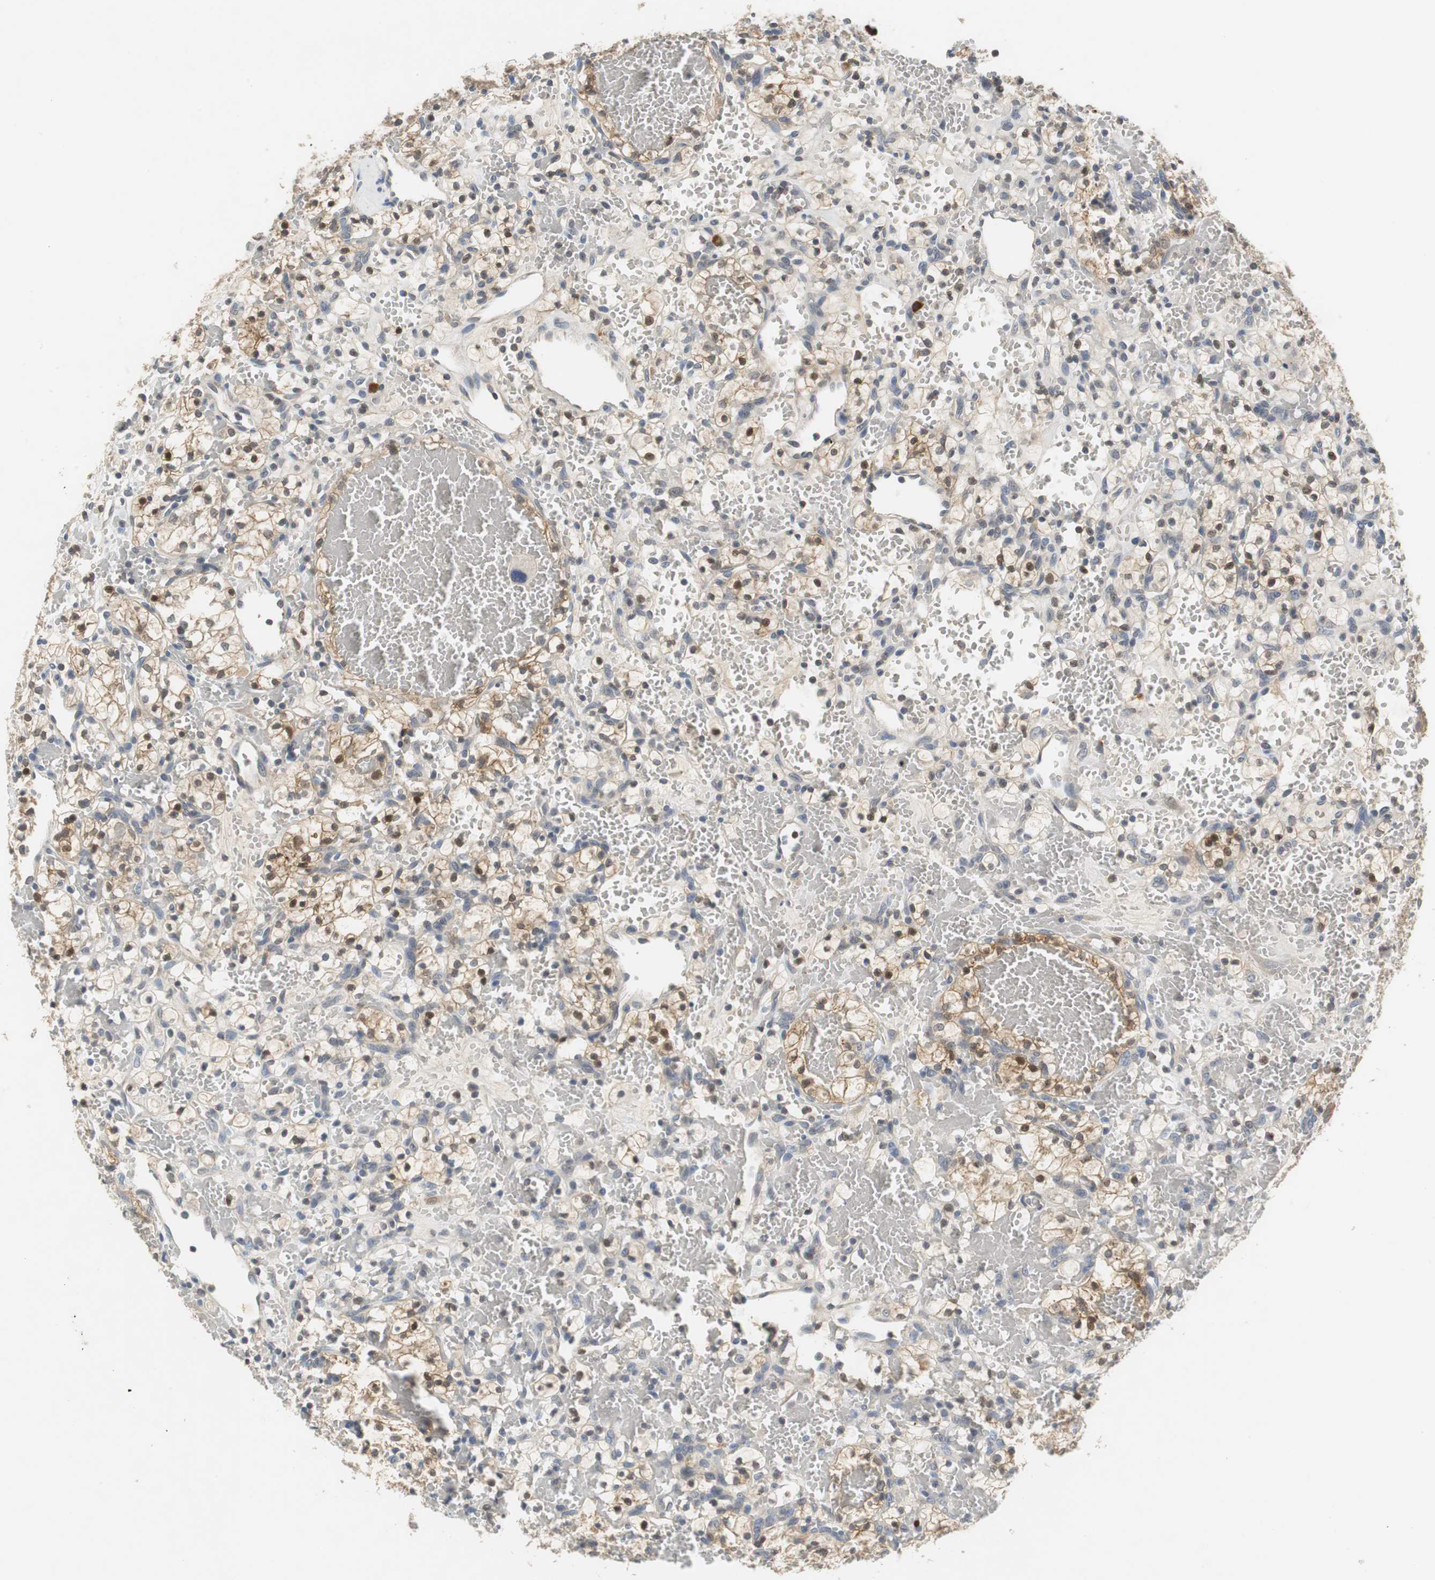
{"staining": {"intensity": "moderate", "quantity": "25%-75%", "location": "cytoplasmic/membranous"}, "tissue": "renal cancer", "cell_type": "Tumor cells", "image_type": "cancer", "snomed": [{"axis": "morphology", "description": "Adenocarcinoma, NOS"}, {"axis": "topography", "description": "Kidney"}], "caption": "Renal cancer (adenocarcinoma) tissue reveals moderate cytoplasmic/membranous staining in about 25%-75% of tumor cells, visualized by immunohistochemistry. Nuclei are stained in blue.", "gene": "GLCCI1", "patient": {"sex": "female", "age": 60}}